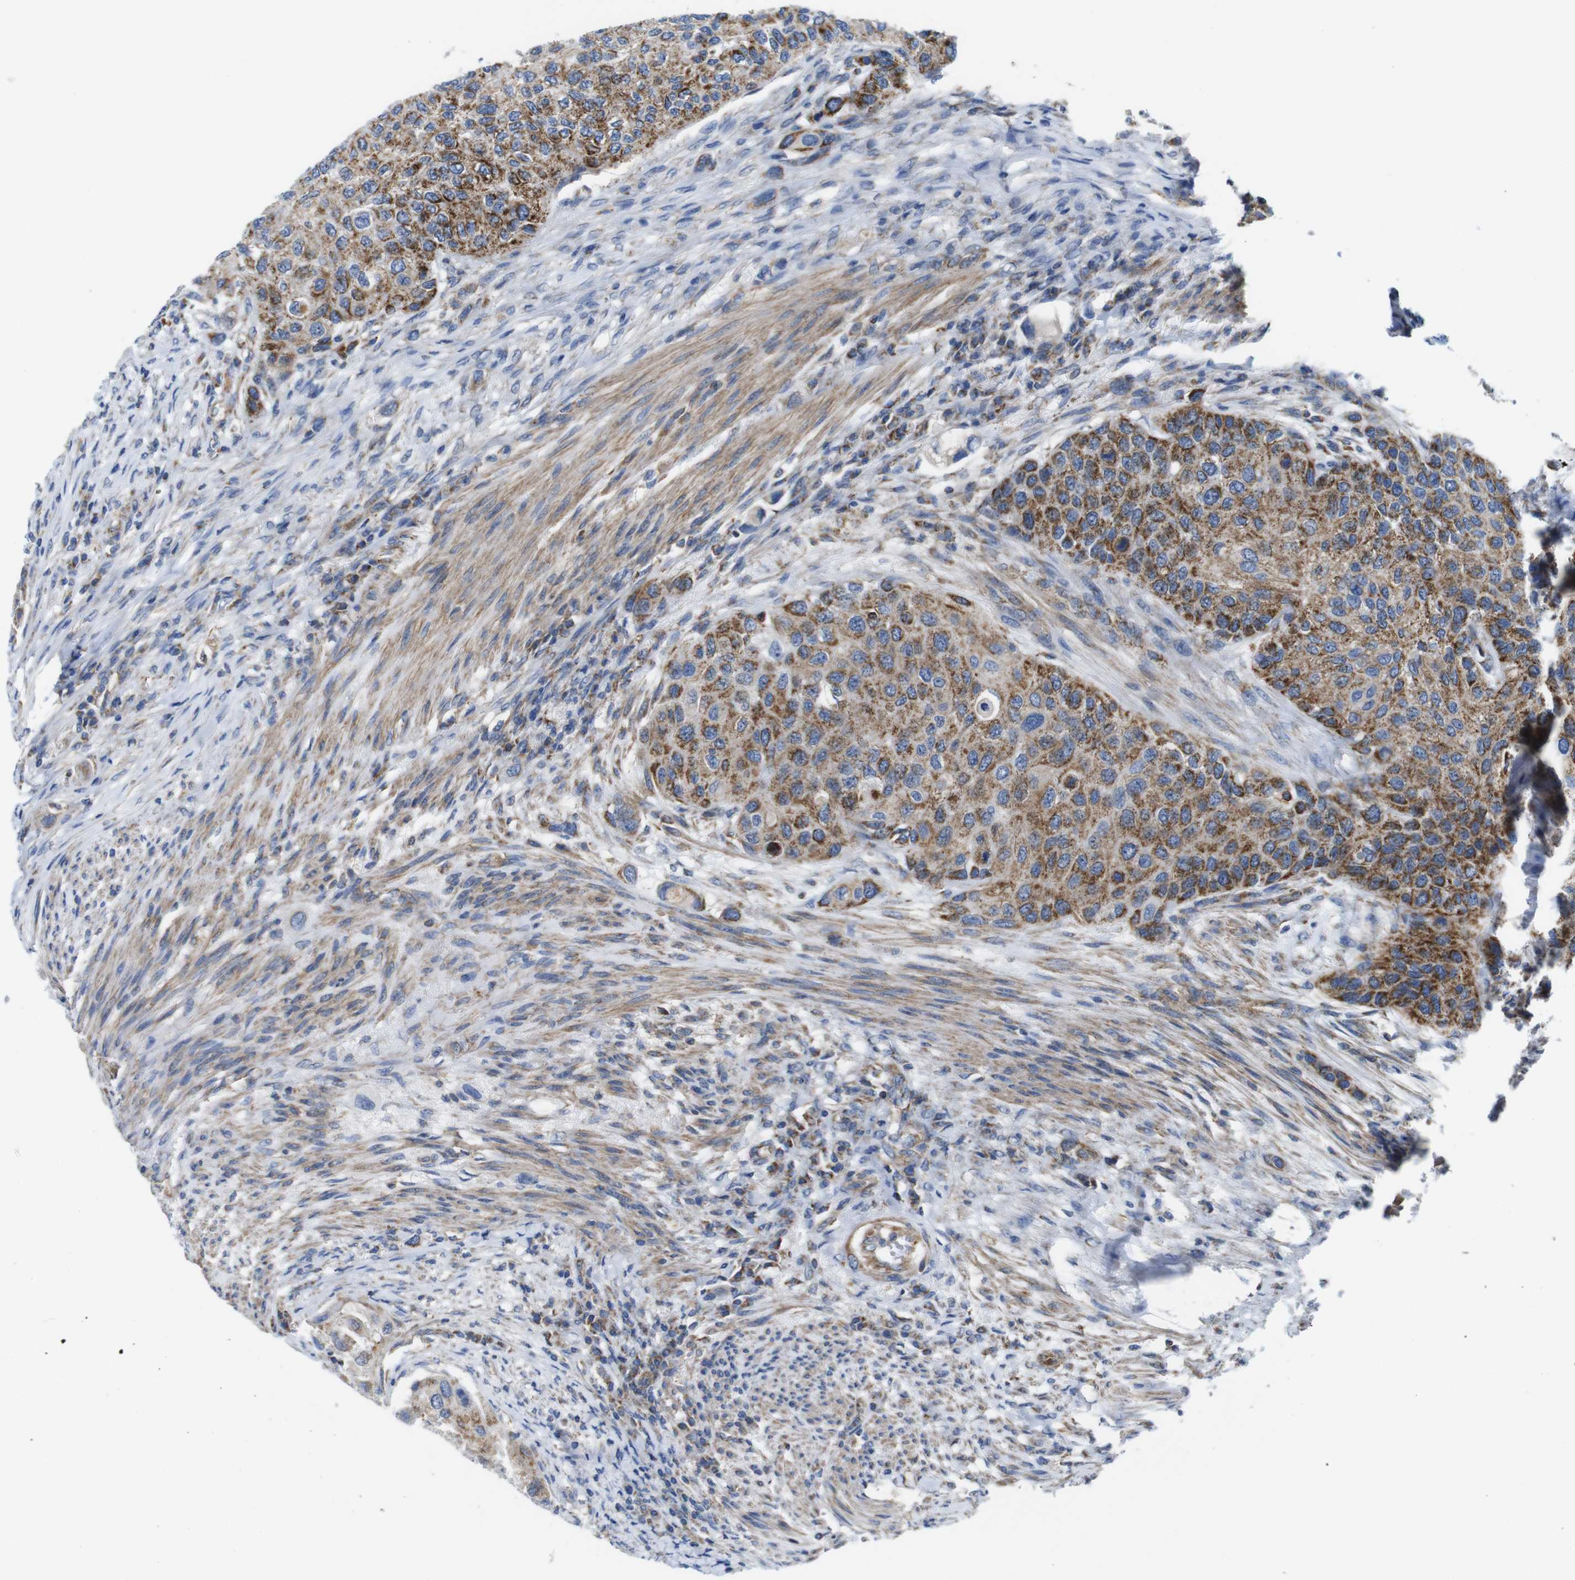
{"staining": {"intensity": "moderate", "quantity": ">75%", "location": "cytoplasmic/membranous"}, "tissue": "urothelial cancer", "cell_type": "Tumor cells", "image_type": "cancer", "snomed": [{"axis": "morphology", "description": "Urothelial carcinoma, High grade"}, {"axis": "topography", "description": "Urinary bladder"}], "caption": "The immunohistochemical stain shows moderate cytoplasmic/membranous expression in tumor cells of urothelial cancer tissue.", "gene": "PDCD1LG2", "patient": {"sex": "female", "age": 56}}